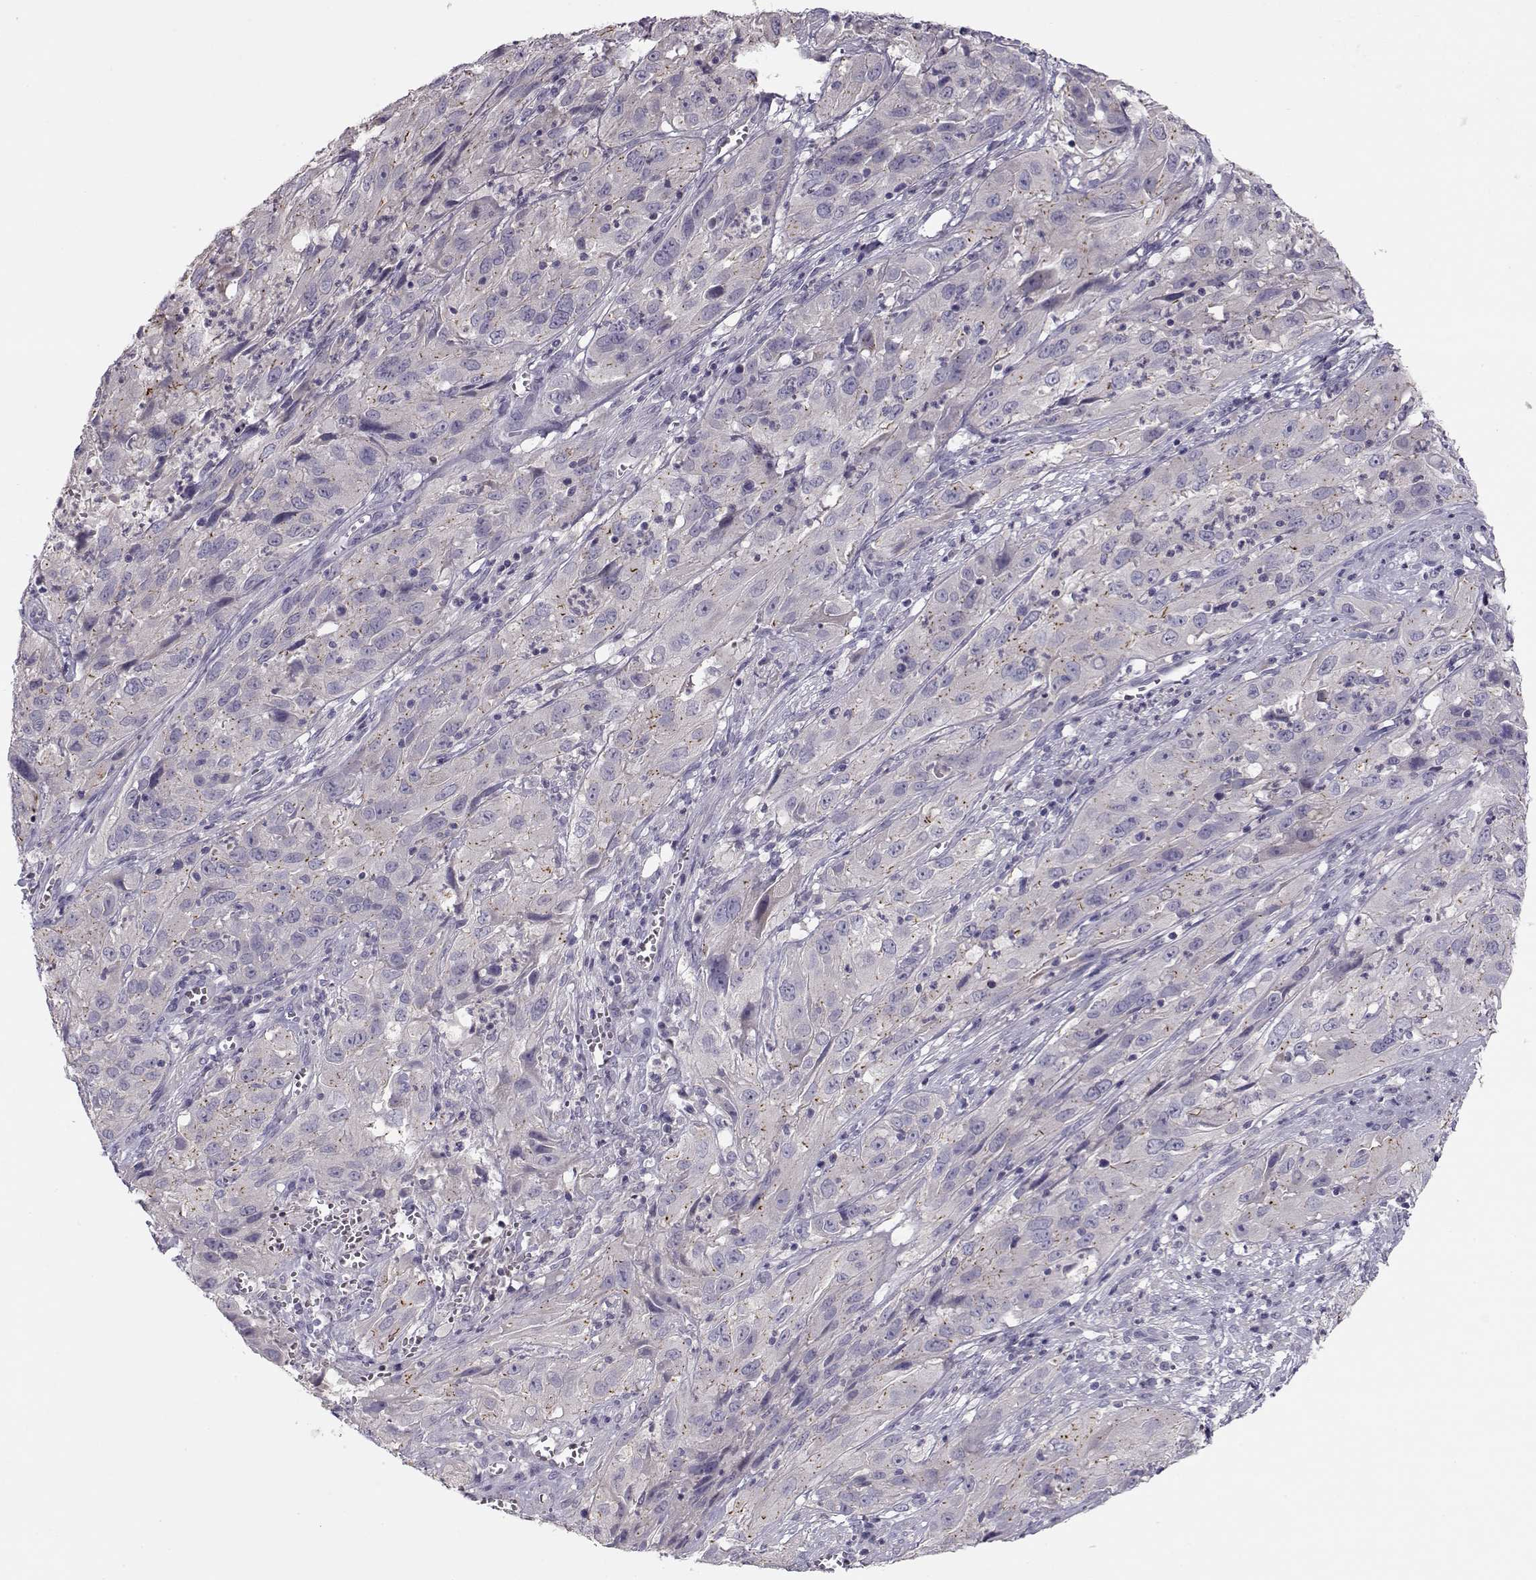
{"staining": {"intensity": "negative", "quantity": "none", "location": "none"}, "tissue": "cervical cancer", "cell_type": "Tumor cells", "image_type": "cancer", "snomed": [{"axis": "morphology", "description": "Squamous cell carcinoma, NOS"}, {"axis": "topography", "description": "Cervix"}], "caption": "Cervical squamous cell carcinoma was stained to show a protein in brown. There is no significant expression in tumor cells.", "gene": "GRK1", "patient": {"sex": "female", "age": 32}}